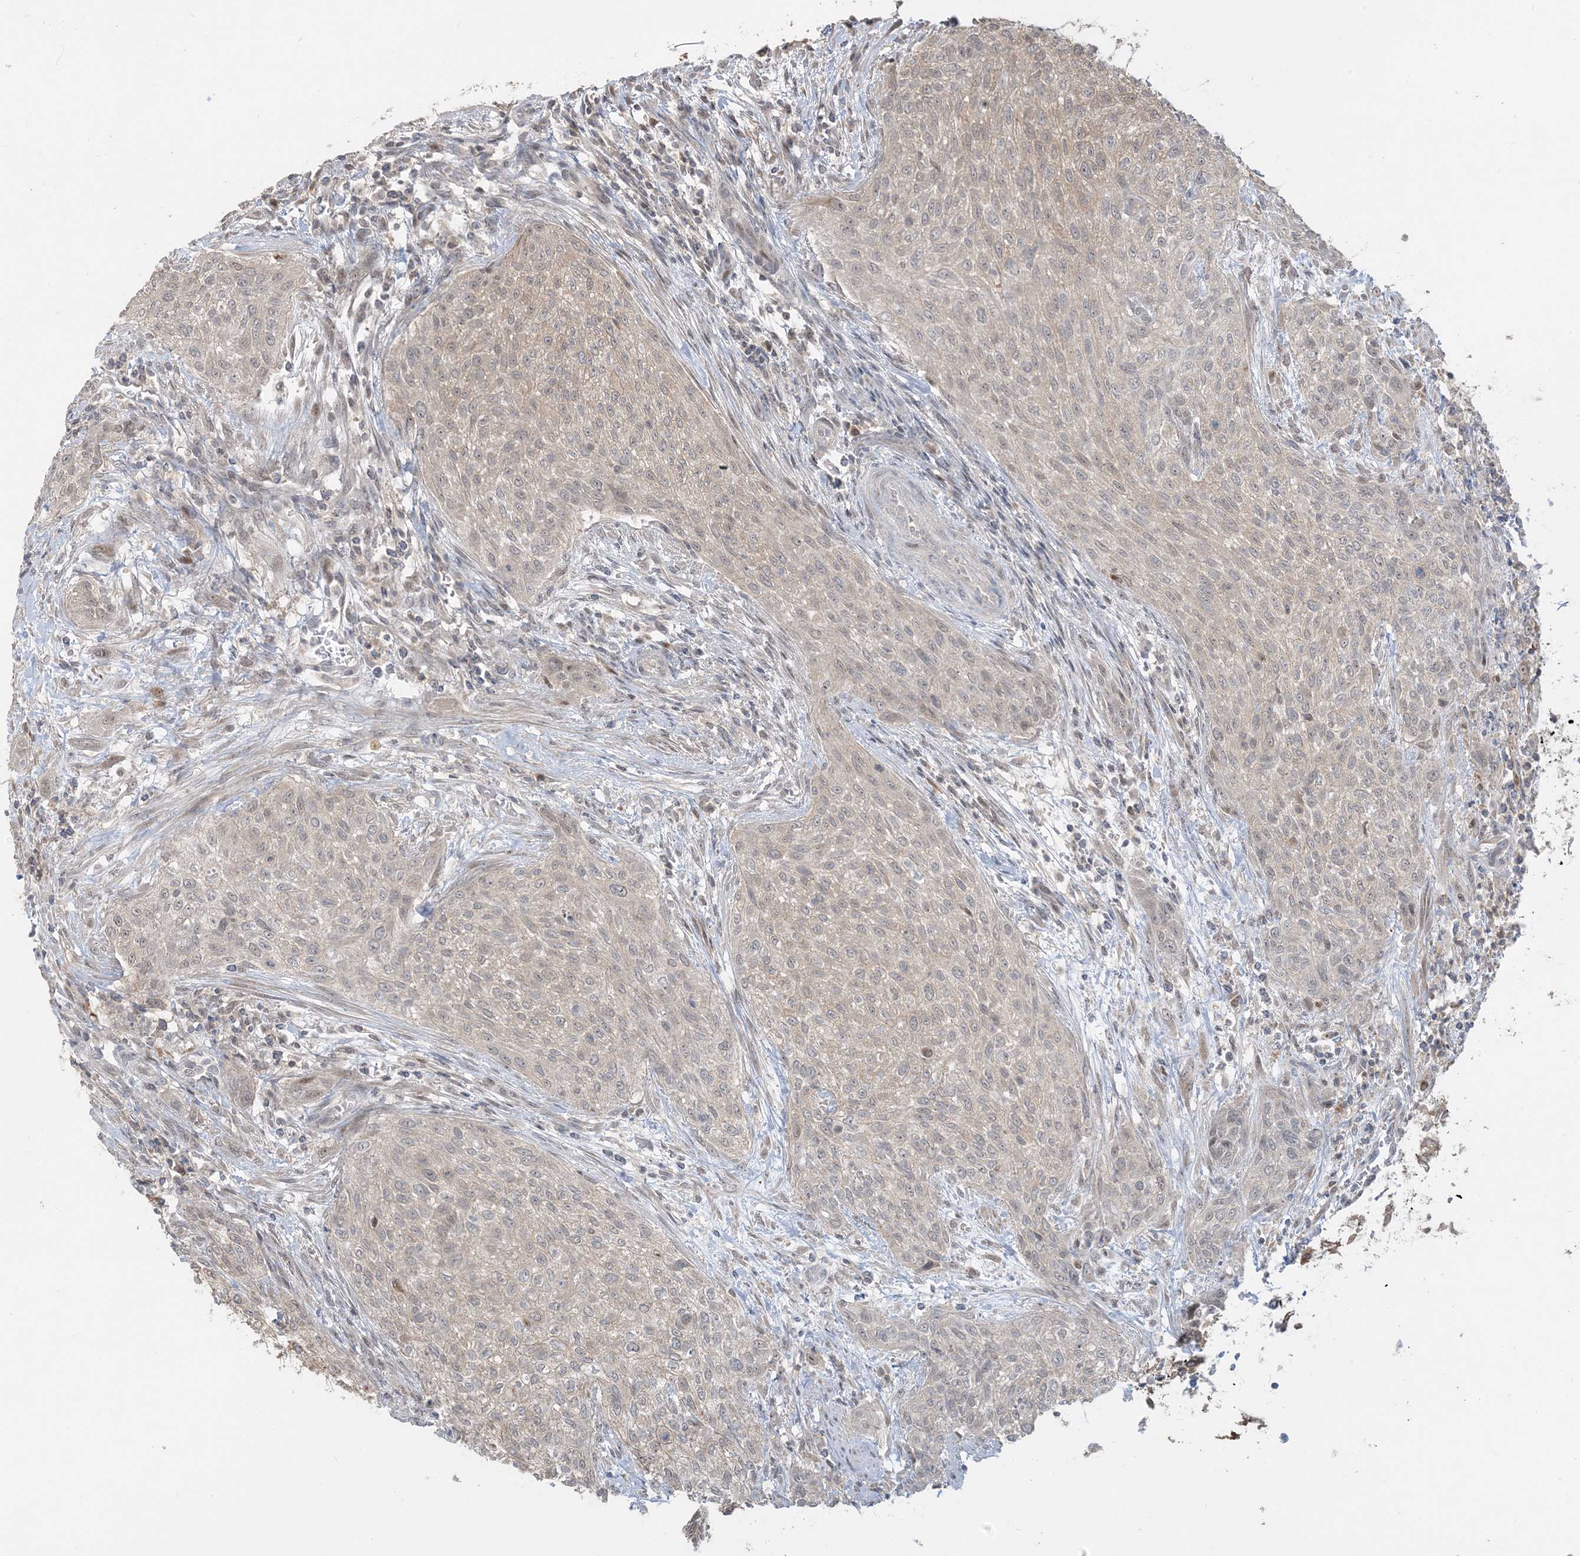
{"staining": {"intensity": "weak", "quantity": "25%-75%", "location": "cytoplasmic/membranous"}, "tissue": "urothelial cancer", "cell_type": "Tumor cells", "image_type": "cancer", "snomed": [{"axis": "morphology", "description": "Urothelial carcinoma, High grade"}, {"axis": "topography", "description": "Urinary bladder"}], "caption": "High-grade urothelial carcinoma stained with immunohistochemistry (IHC) displays weak cytoplasmic/membranous positivity in approximately 25%-75% of tumor cells. The staining was performed using DAB to visualize the protein expression in brown, while the nuclei were stained in blue with hematoxylin (Magnification: 20x).", "gene": "PRRT3", "patient": {"sex": "male", "age": 35}}